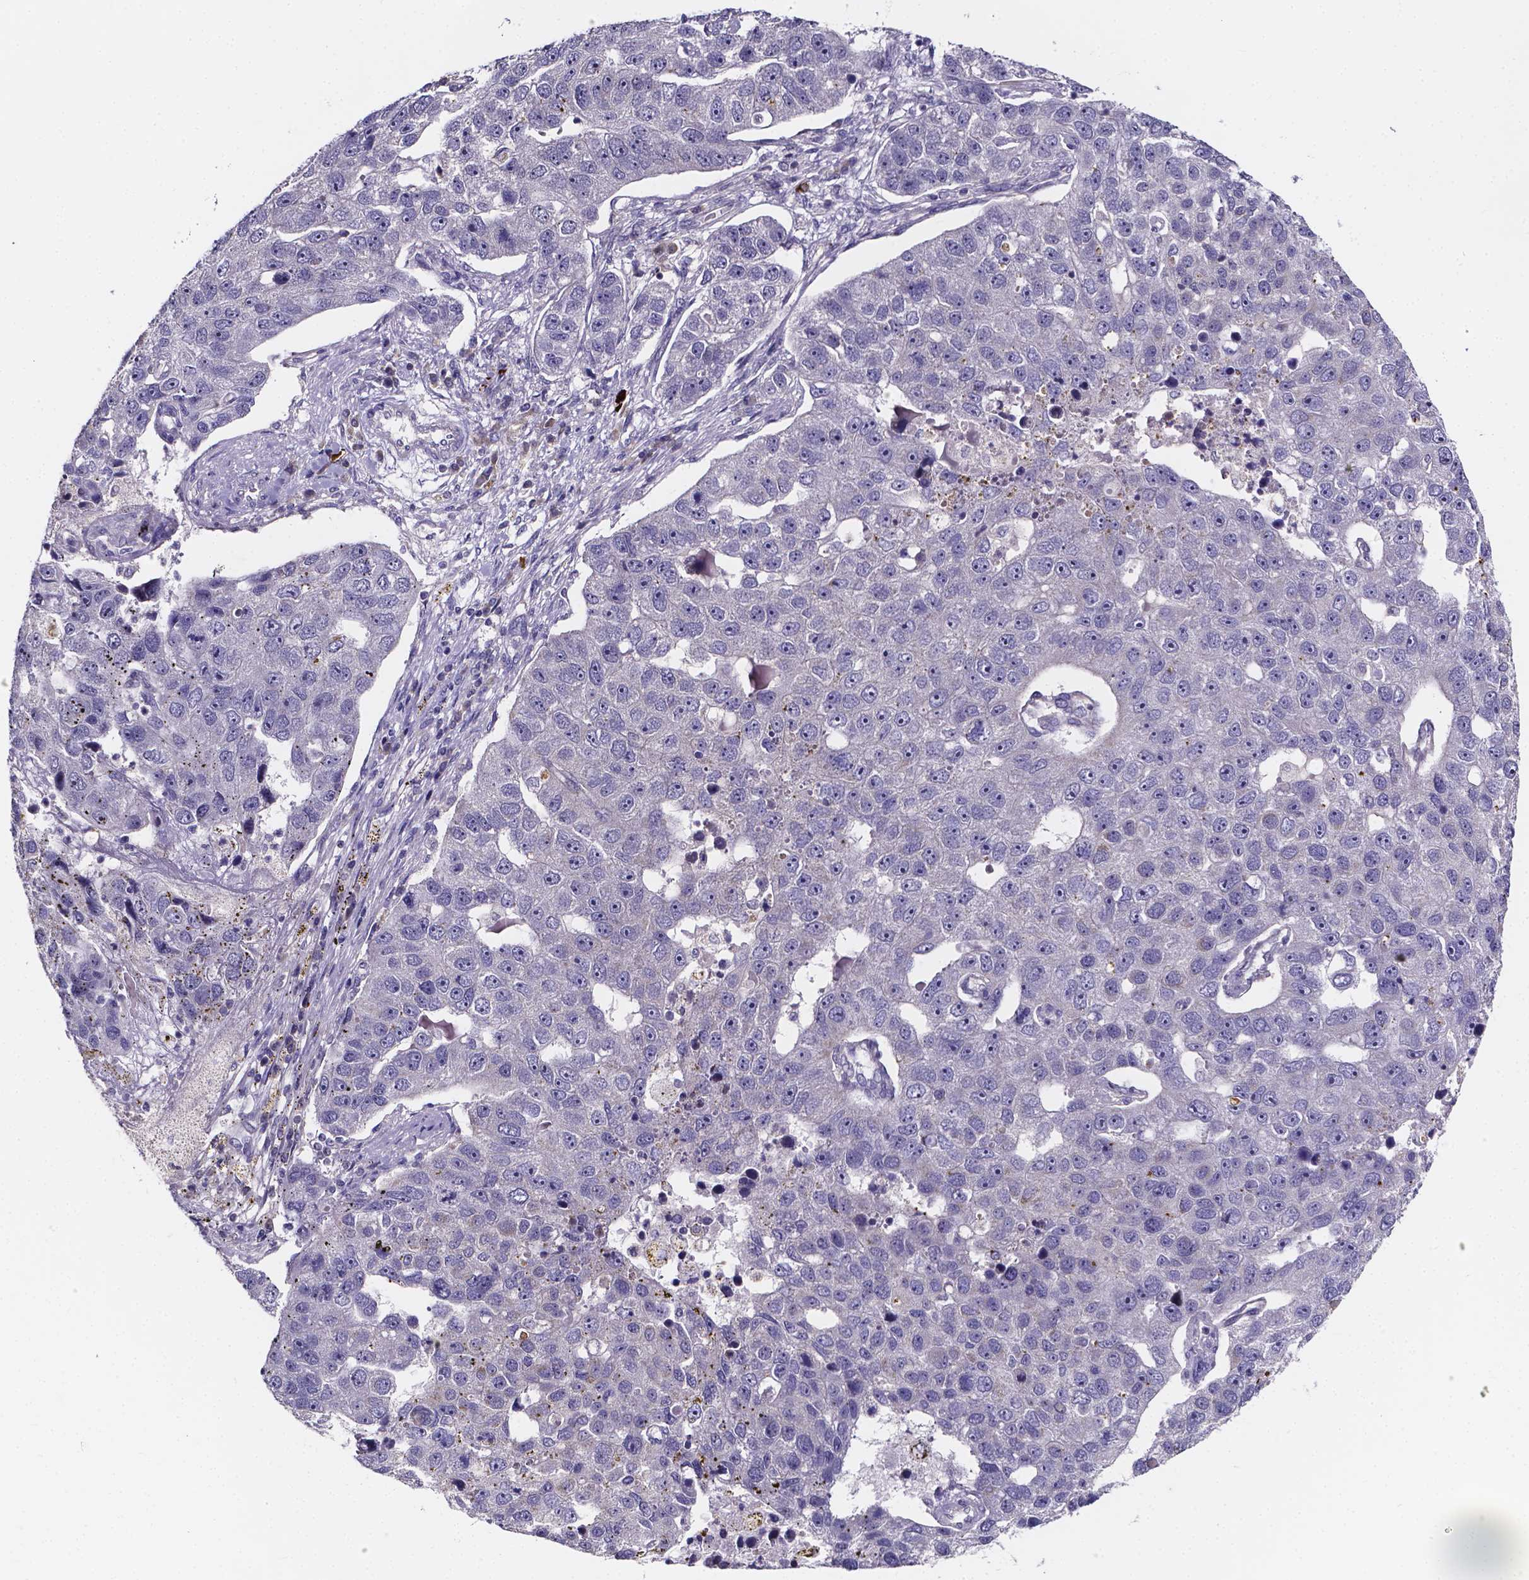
{"staining": {"intensity": "negative", "quantity": "none", "location": "none"}, "tissue": "pancreatic cancer", "cell_type": "Tumor cells", "image_type": "cancer", "snomed": [{"axis": "morphology", "description": "Adenocarcinoma, NOS"}, {"axis": "topography", "description": "Pancreas"}], "caption": "The photomicrograph exhibits no staining of tumor cells in adenocarcinoma (pancreatic).", "gene": "SPOCD1", "patient": {"sex": "female", "age": 61}}